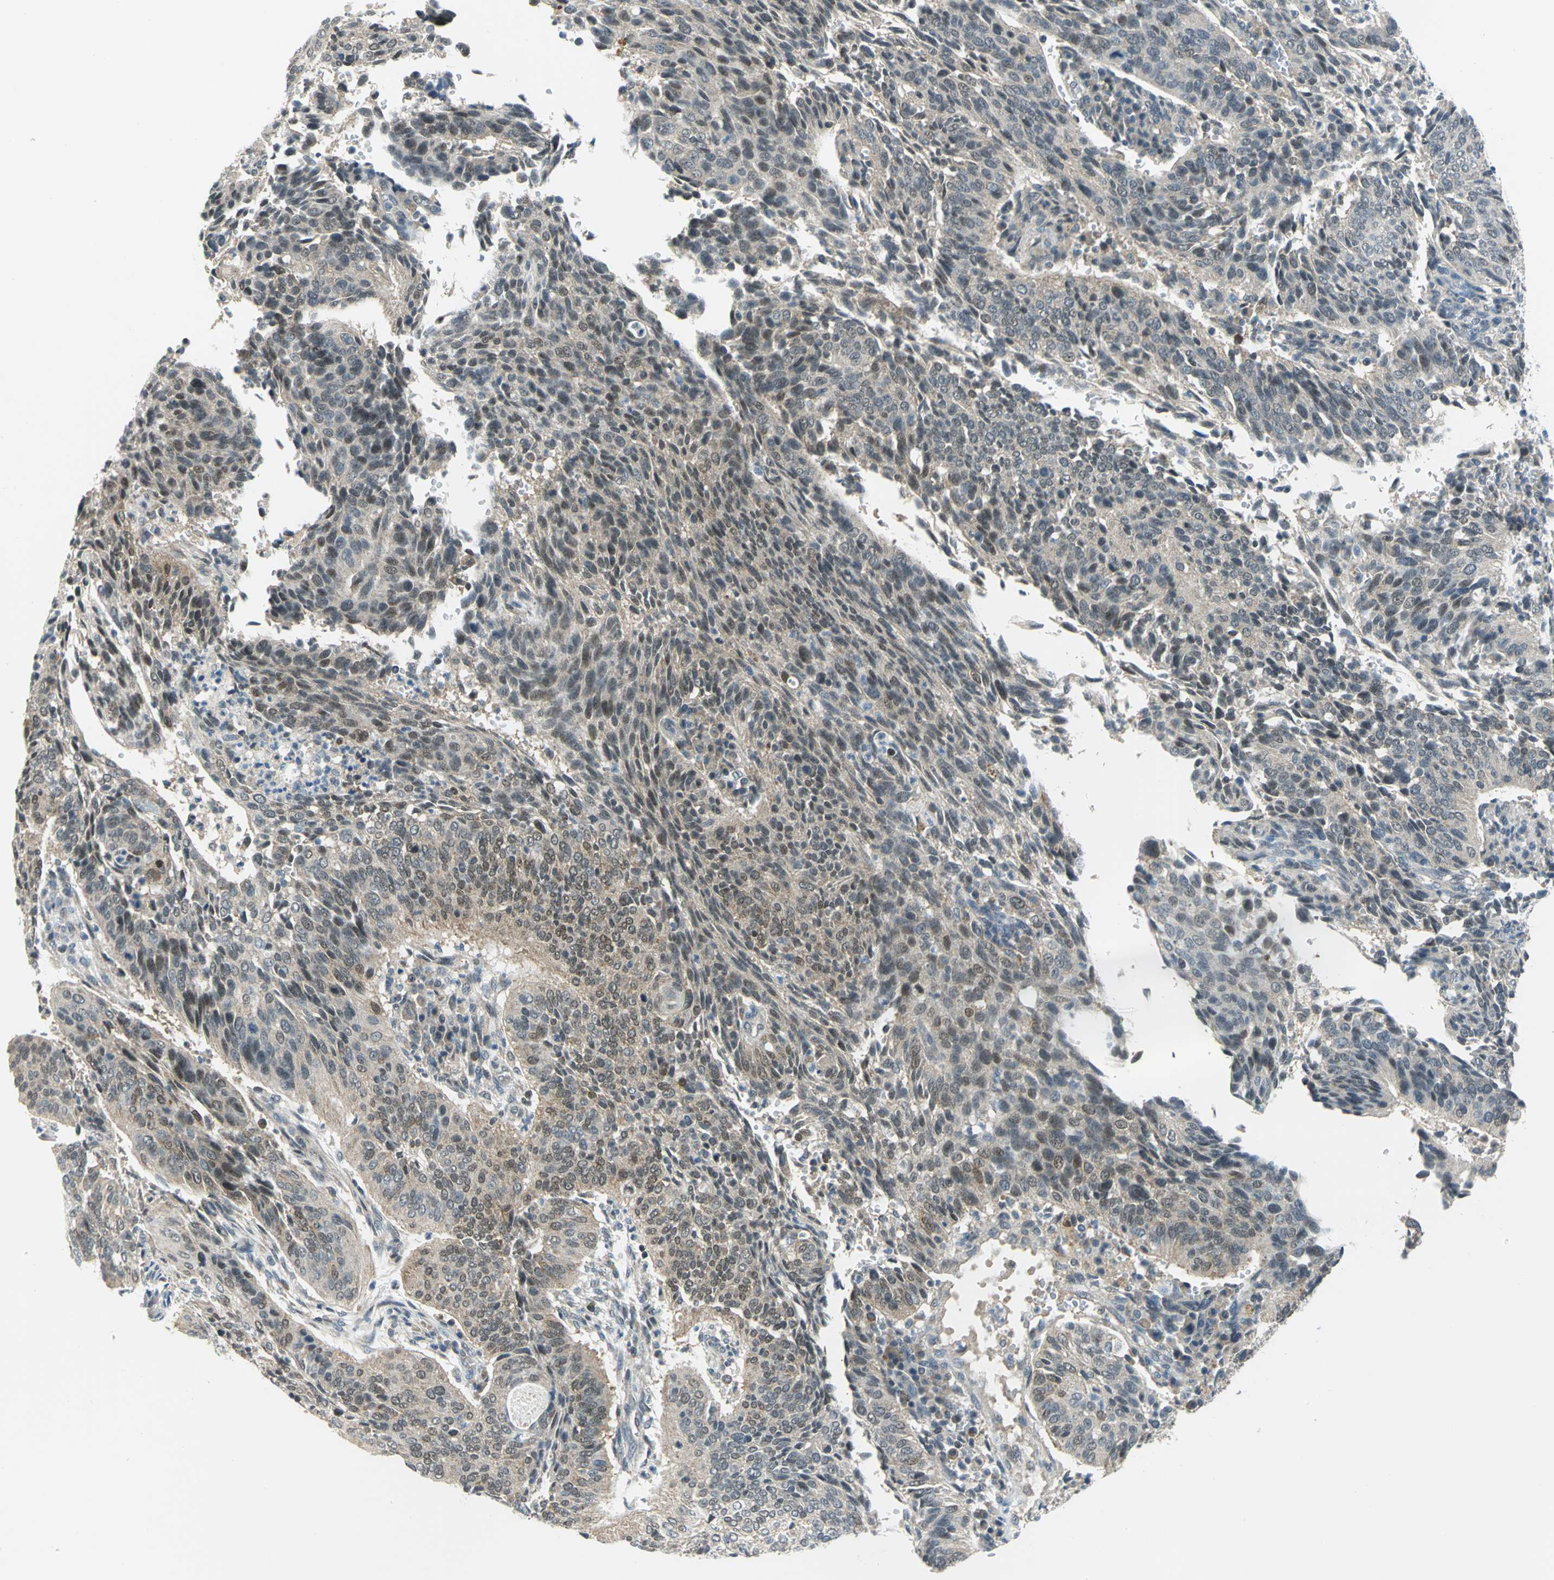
{"staining": {"intensity": "weak", "quantity": ">75%", "location": "cytoplasmic/membranous,nuclear"}, "tissue": "cervical cancer", "cell_type": "Tumor cells", "image_type": "cancer", "snomed": [{"axis": "morphology", "description": "Squamous cell carcinoma, NOS"}, {"axis": "topography", "description": "Cervix"}], "caption": "Cervical cancer (squamous cell carcinoma) stained with a protein marker exhibits weak staining in tumor cells.", "gene": "PIN1", "patient": {"sex": "female", "age": 39}}